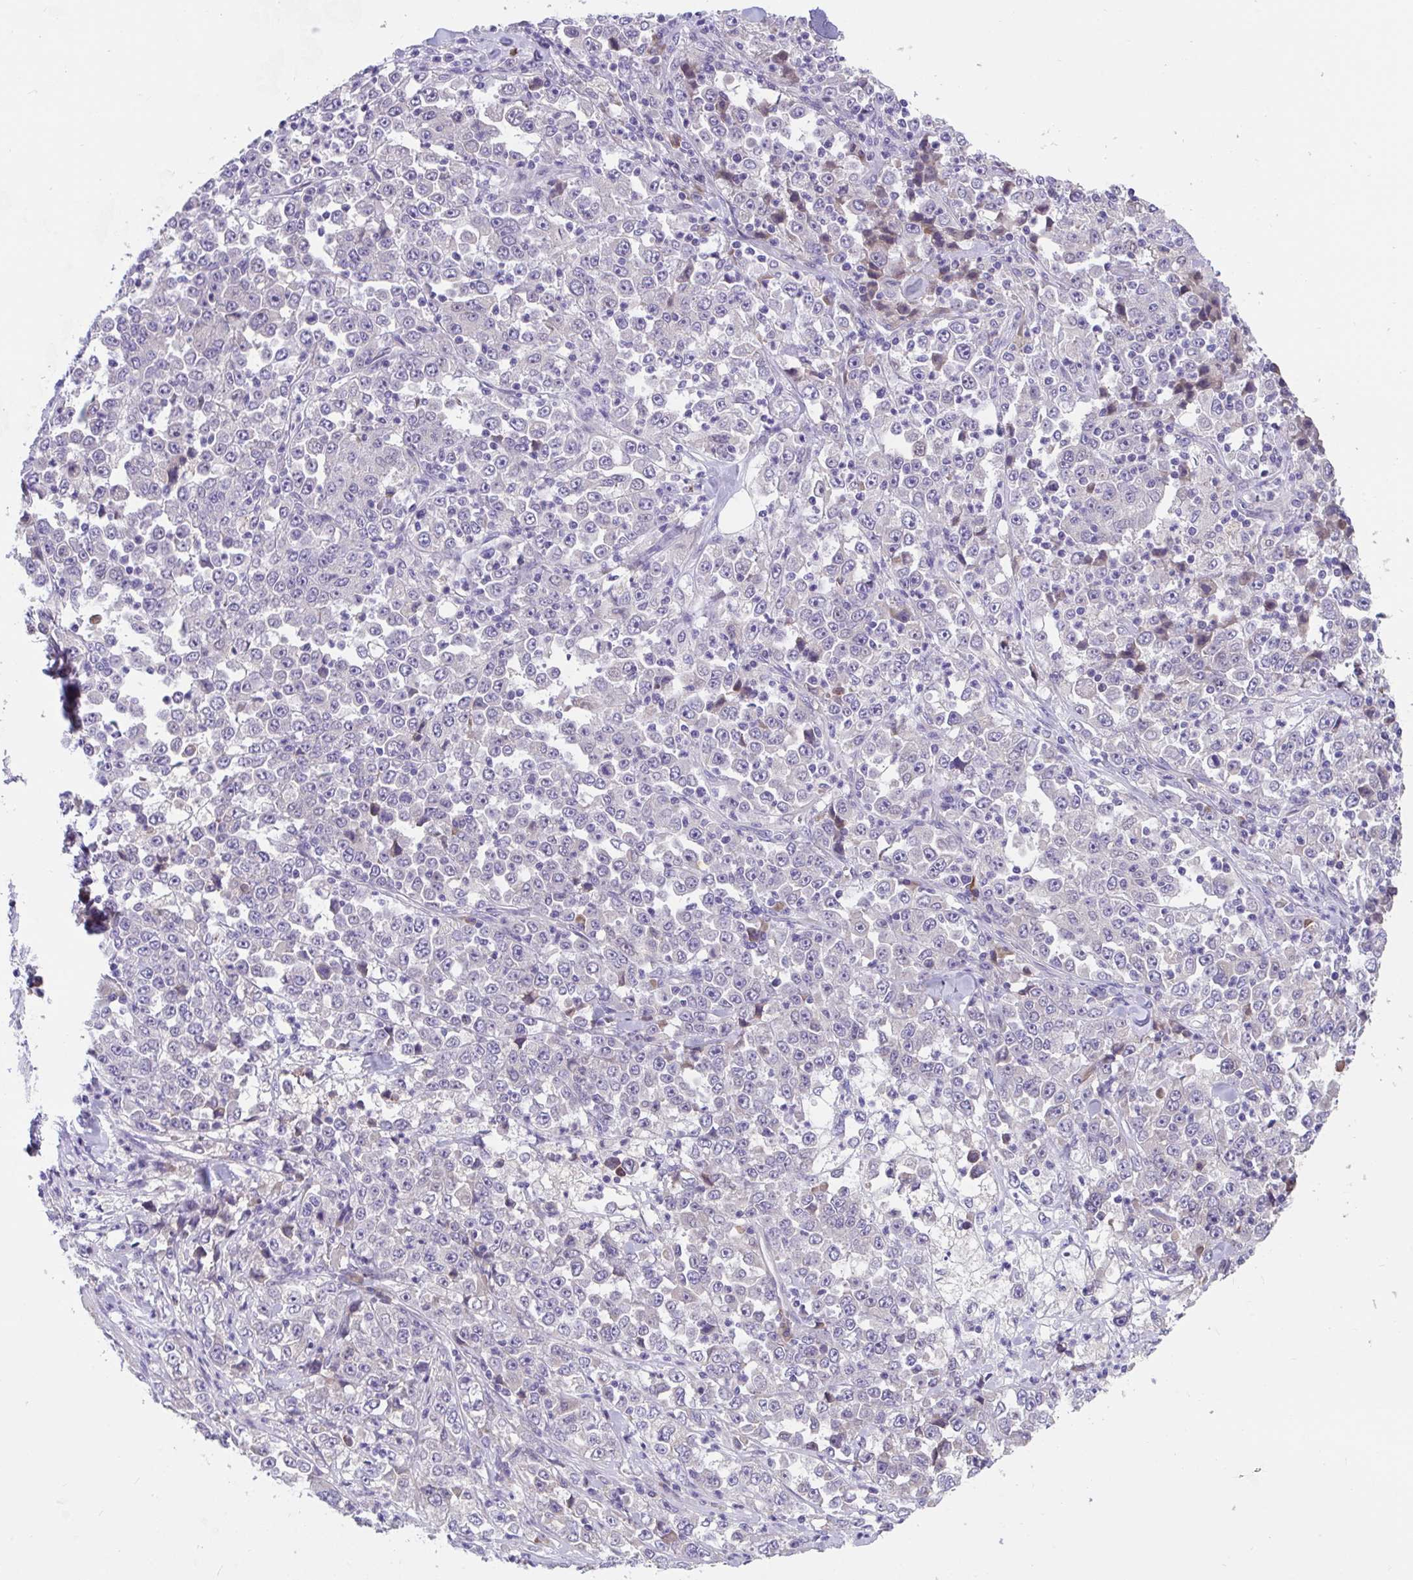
{"staining": {"intensity": "negative", "quantity": "none", "location": "none"}, "tissue": "stomach cancer", "cell_type": "Tumor cells", "image_type": "cancer", "snomed": [{"axis": "morphology", "description": "Normal tissue, NOS"}, {"axis": "morphology", "description": "Adenocarcinoma, NOS"}, {"axis": "topography", "description": "Stomach, upper"}, {"axis": "topography", "description": "Stomach"}], "caption": "Immunohistochemical staining of adenocarcinoma (stomach) reveals no significant positivity in tumor cells.", "gene": "SUSD4", "patient": {"sex": "male", "age": 59}}